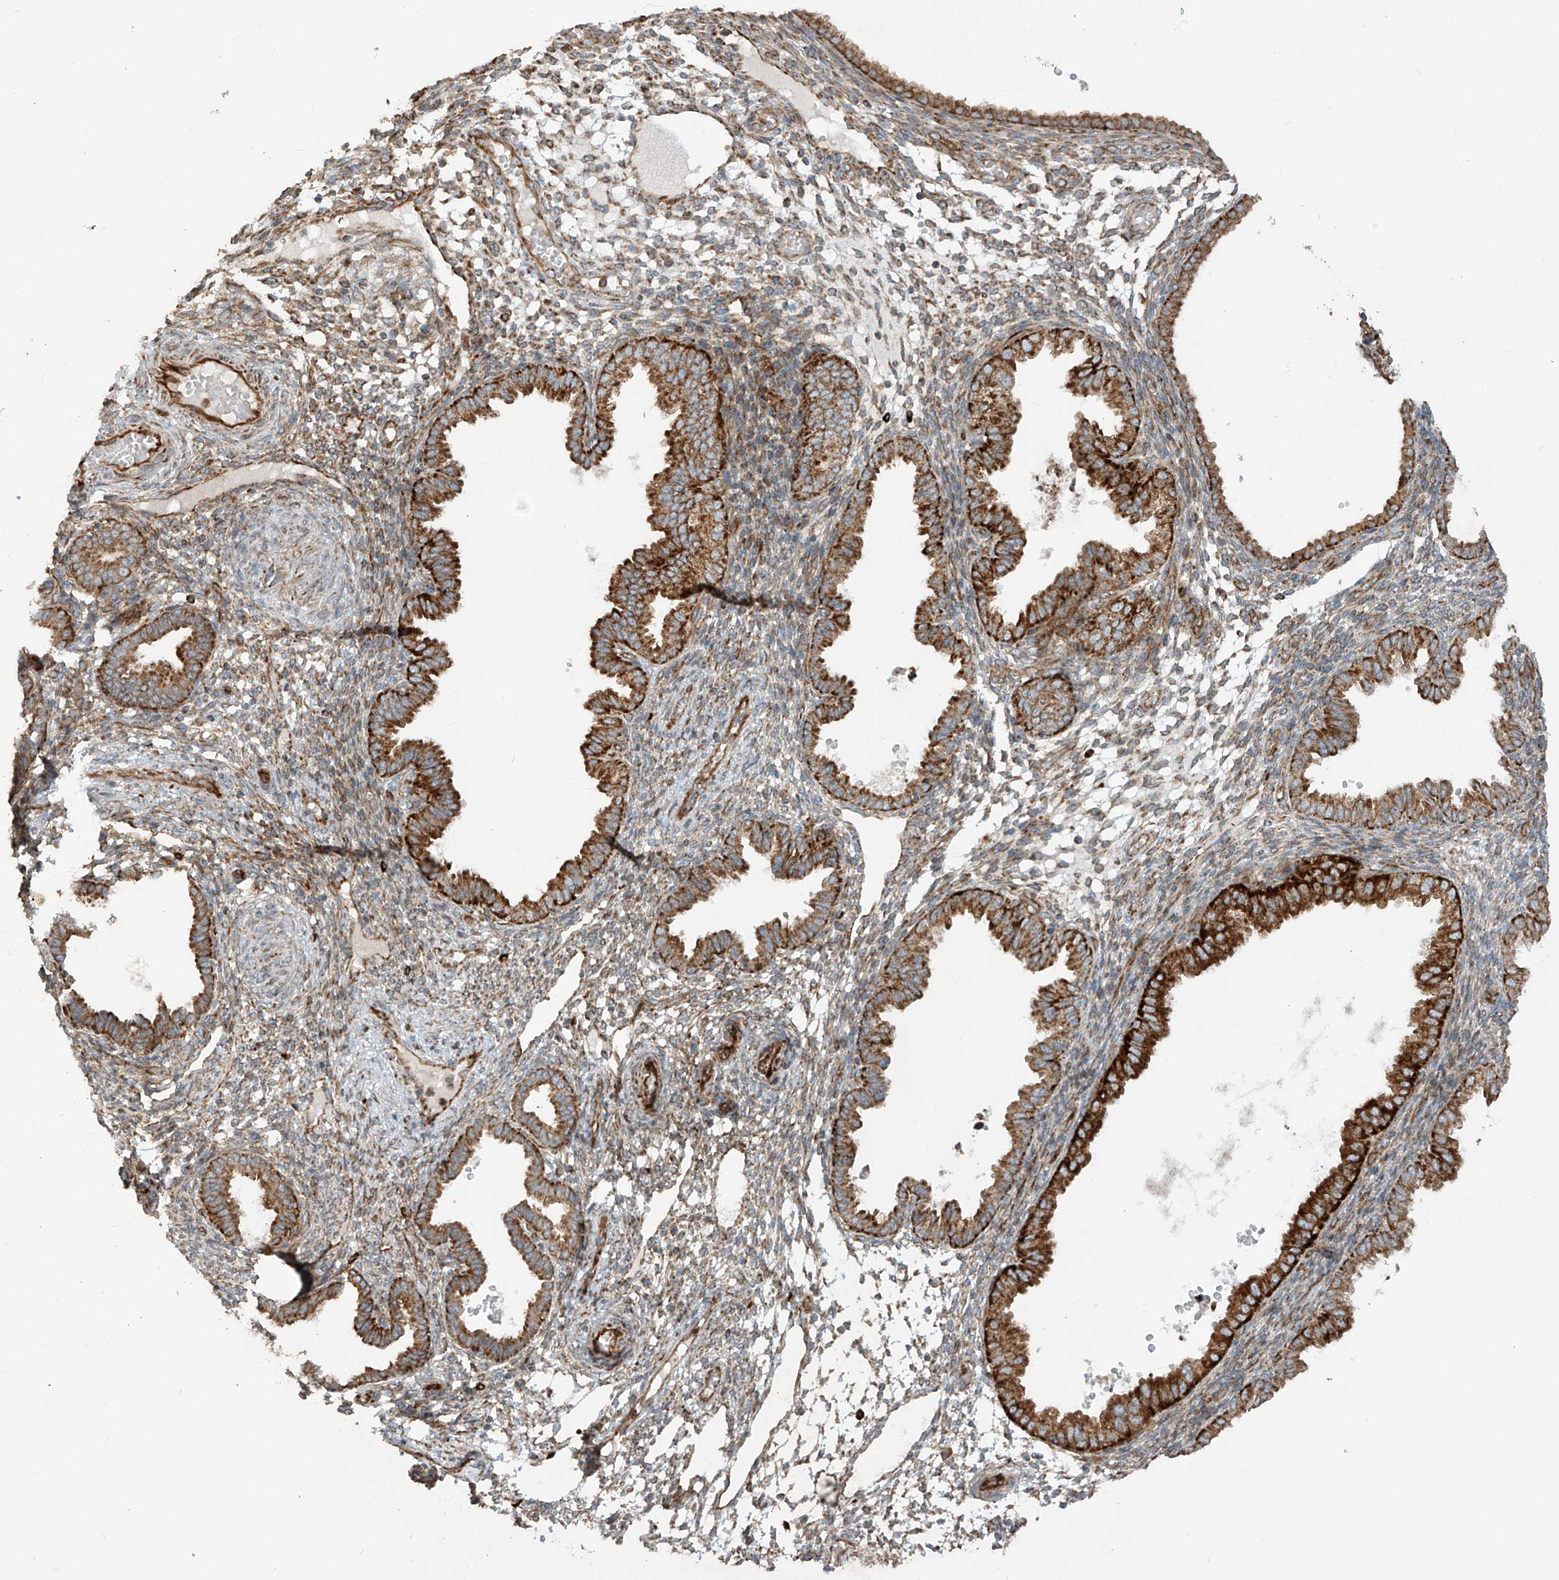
{"staining": {"intensity": "weak", "quantity": "25%-75%", "location": "cytoplasmic/membranous"}, "tissue": "endometrium", "cell_type": "Cells in endometrial stroma", "image_type": "normal", "snomed": [{"axis": "morphology", "description": "Normal tissue, NOS"}, {"axis": "topography", "description": "Endometrium"}], "caption": "DAB immunohistochemical staining of normal endometrium displays weak cytoplasmic/membranous protein staining in about 25%-75% of cells in endometrial stroma. The protein of interest is shown in brown color, while the nuclei are stained blue.", "gene": "EIF5B", "patient": {"sex": "female", "age": 33}}